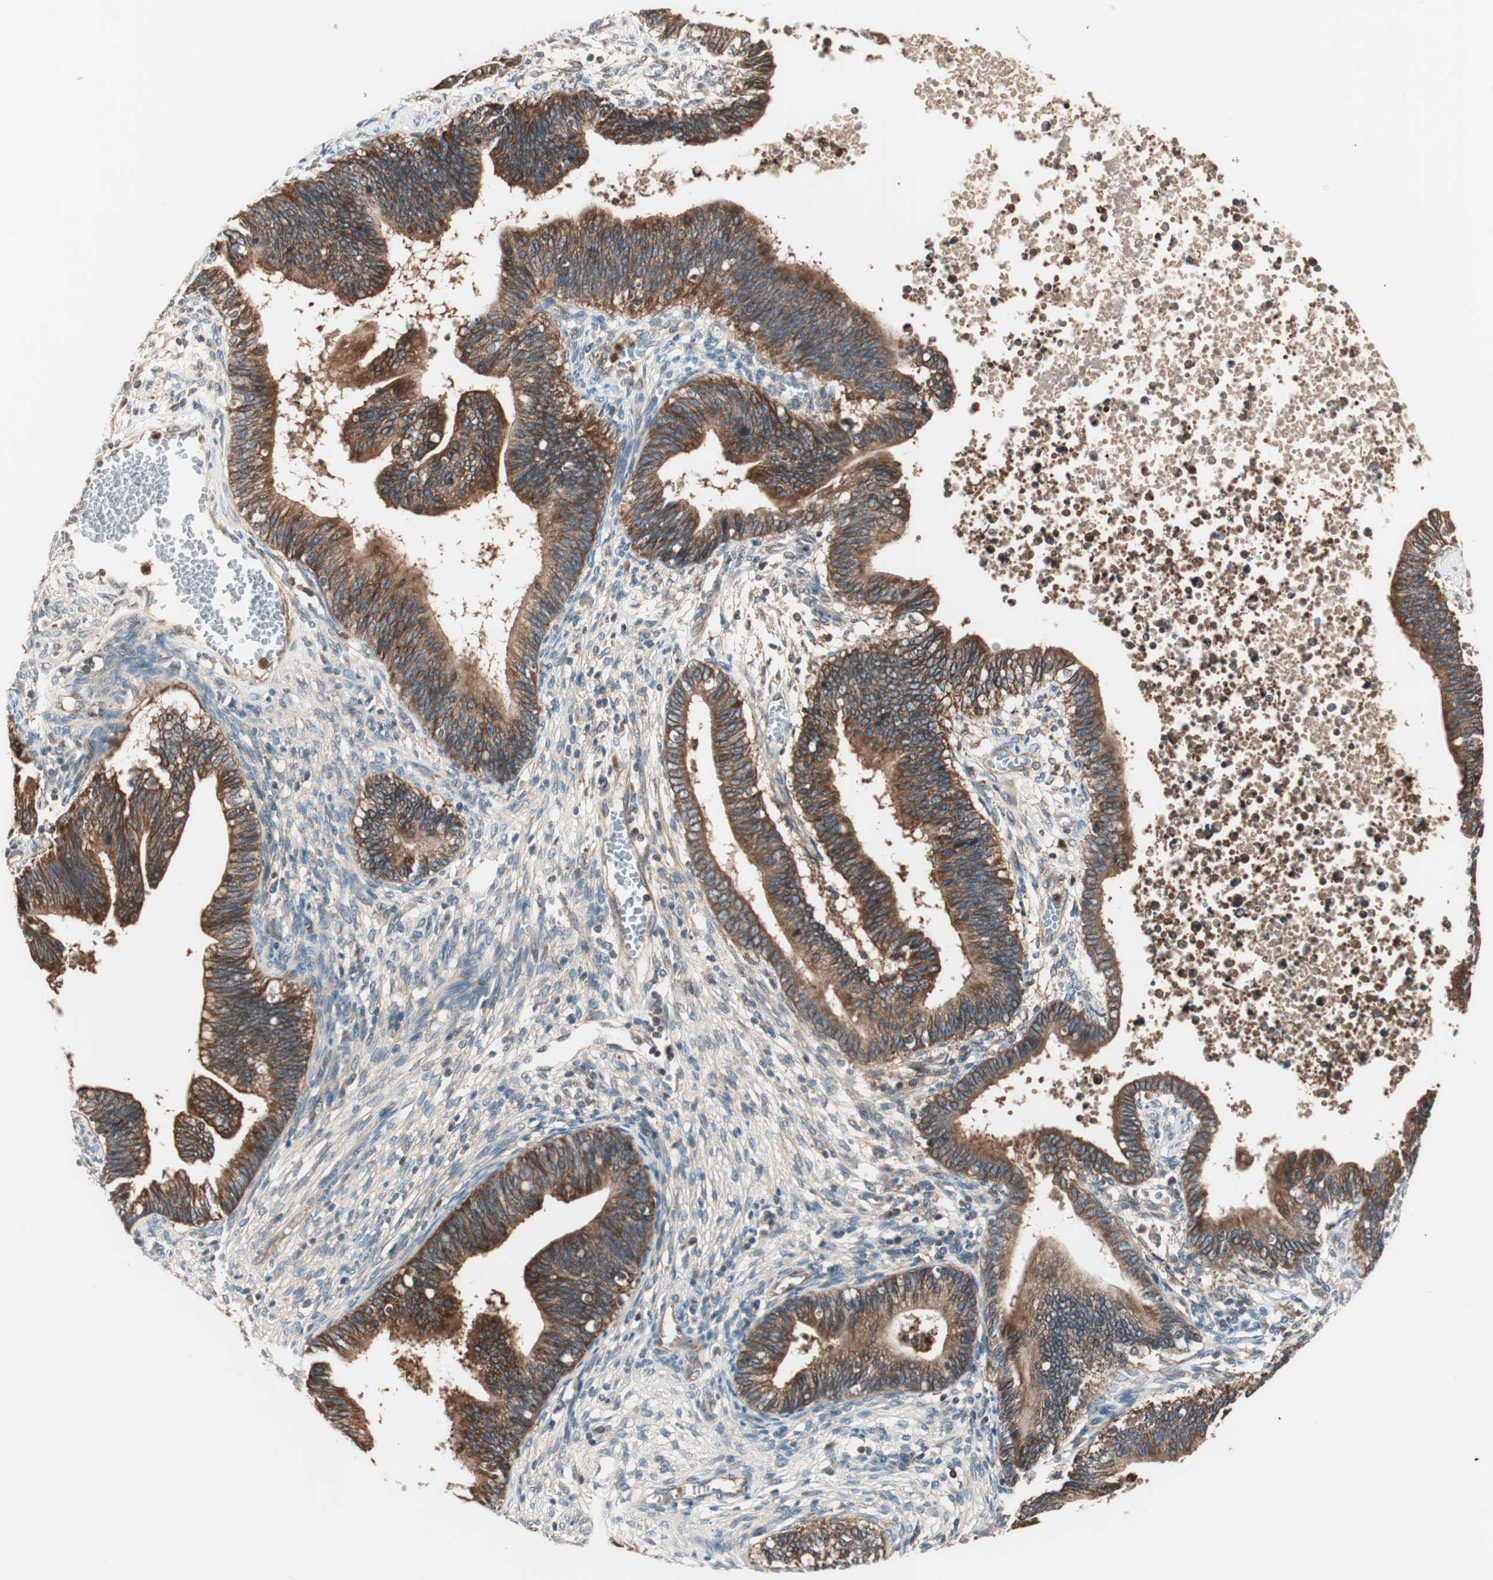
{"staining": {"intensity": "strong", "quantity": ">75%", "location": "cytoplasmic/membranous"}, "tissue": "cervical cancer", "cell_type": "Tumor cells", "image_type": "cancer", "snomed": [{"axis": "morphology", "description": "Adenocarcinoma, NOS"}, {"axis": "topography", "description": "Cervix"}], "caption": "Tumor cells demonstrate strong cytoplasmic/membranous expression in approximately >75% of cells in cervical adenocarcinoma.", "gene": "TSG101", "patient": {"sex": "female", "age": 44}}